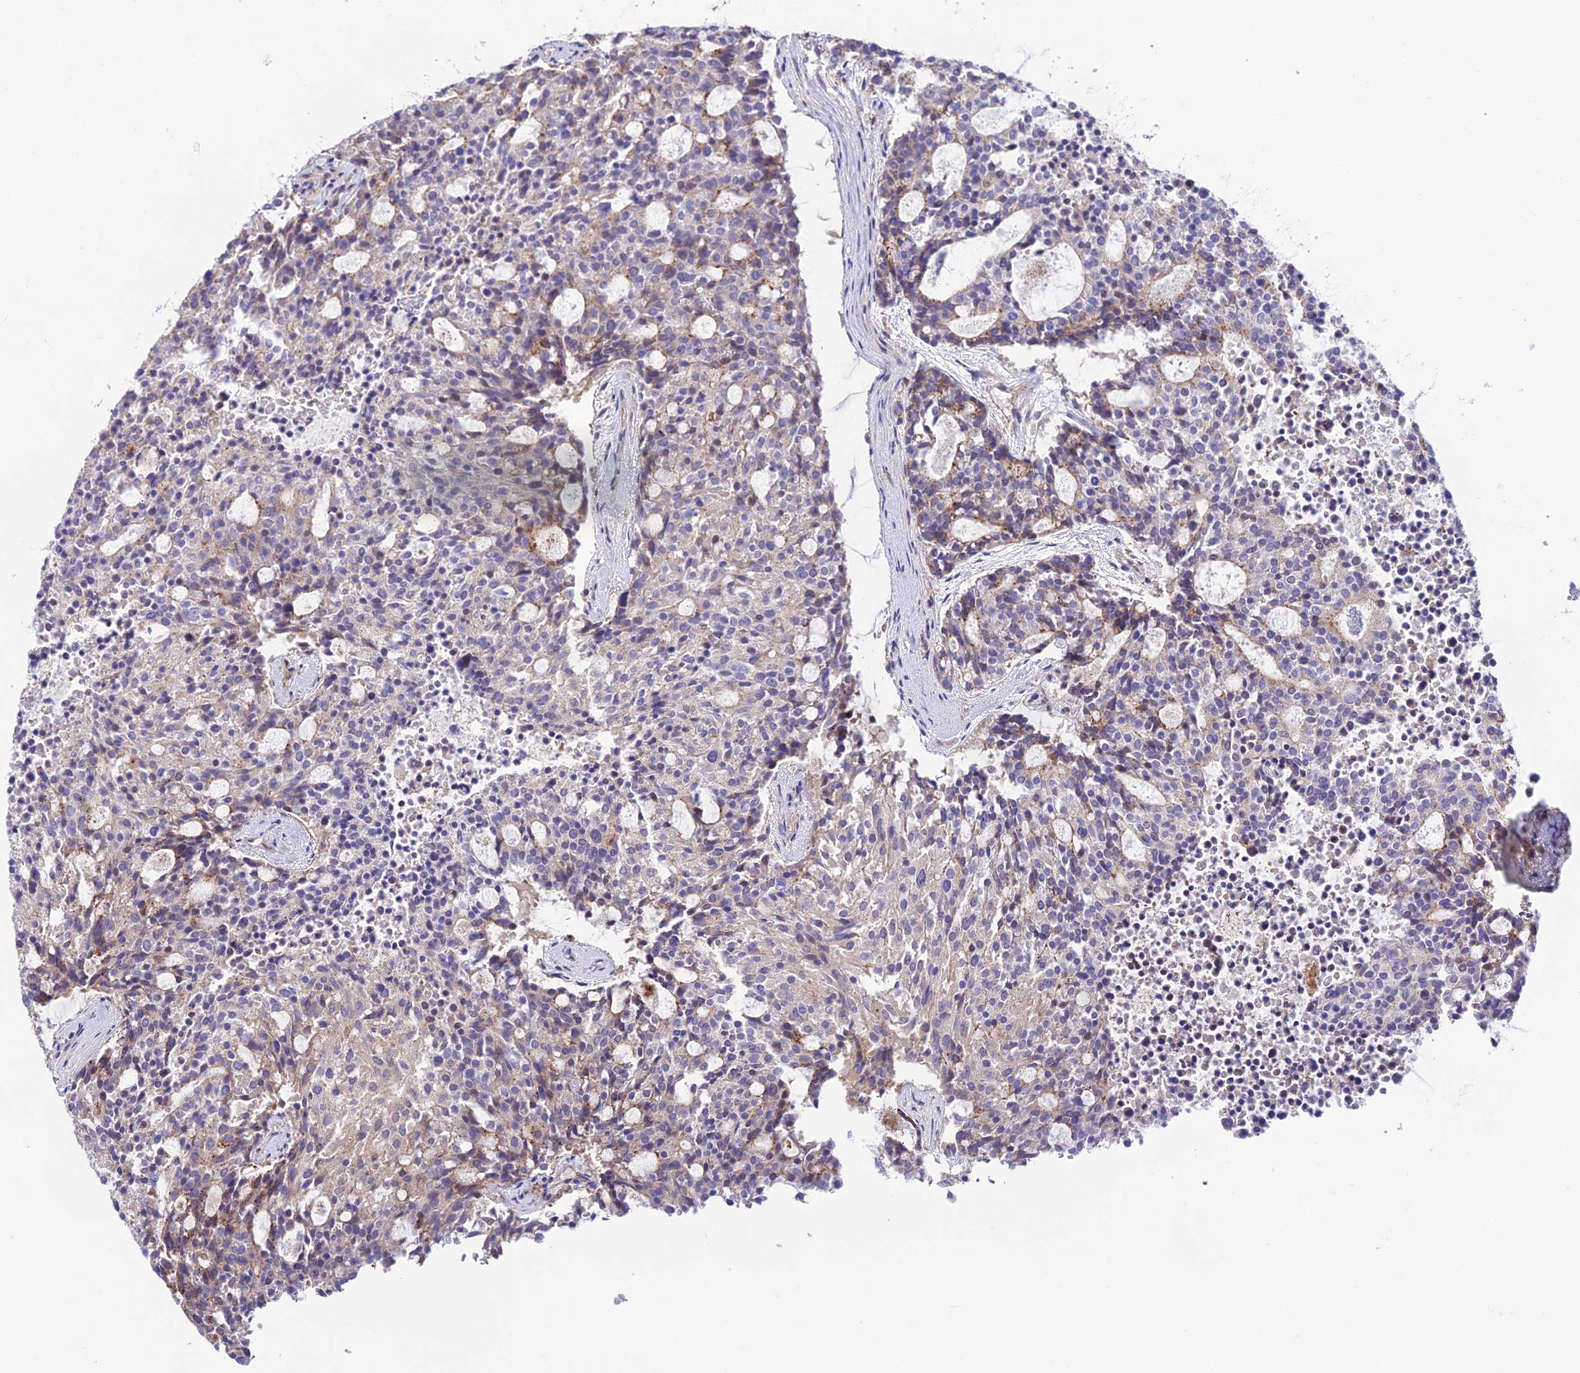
{"staining": {"intensity": "weak", "quantity": "<25%", "location": "cytoplasmic/membranous"}, "tissue": "carcinoid", "cell_type": "Tumor cells", "image_type": "cancer", "snomed": [{"axis": "morphology", "description": "Carcinoid, malignant, NOS"}, {"axis": "topography", "description": "Pancreas"}], "caption": "Immunohistochemistry (IHC) histopathology image of human malignant carcinoid stained for a protein (brown), which exhibits no positivity in tumor cells. Brightfield microscopy of immunohistochemistry stained with DAB (brown) and hematoxylin (blue), captured at high magnification.", "gene": "BRME1", "patient": {"sex": "female", "age": 54}}